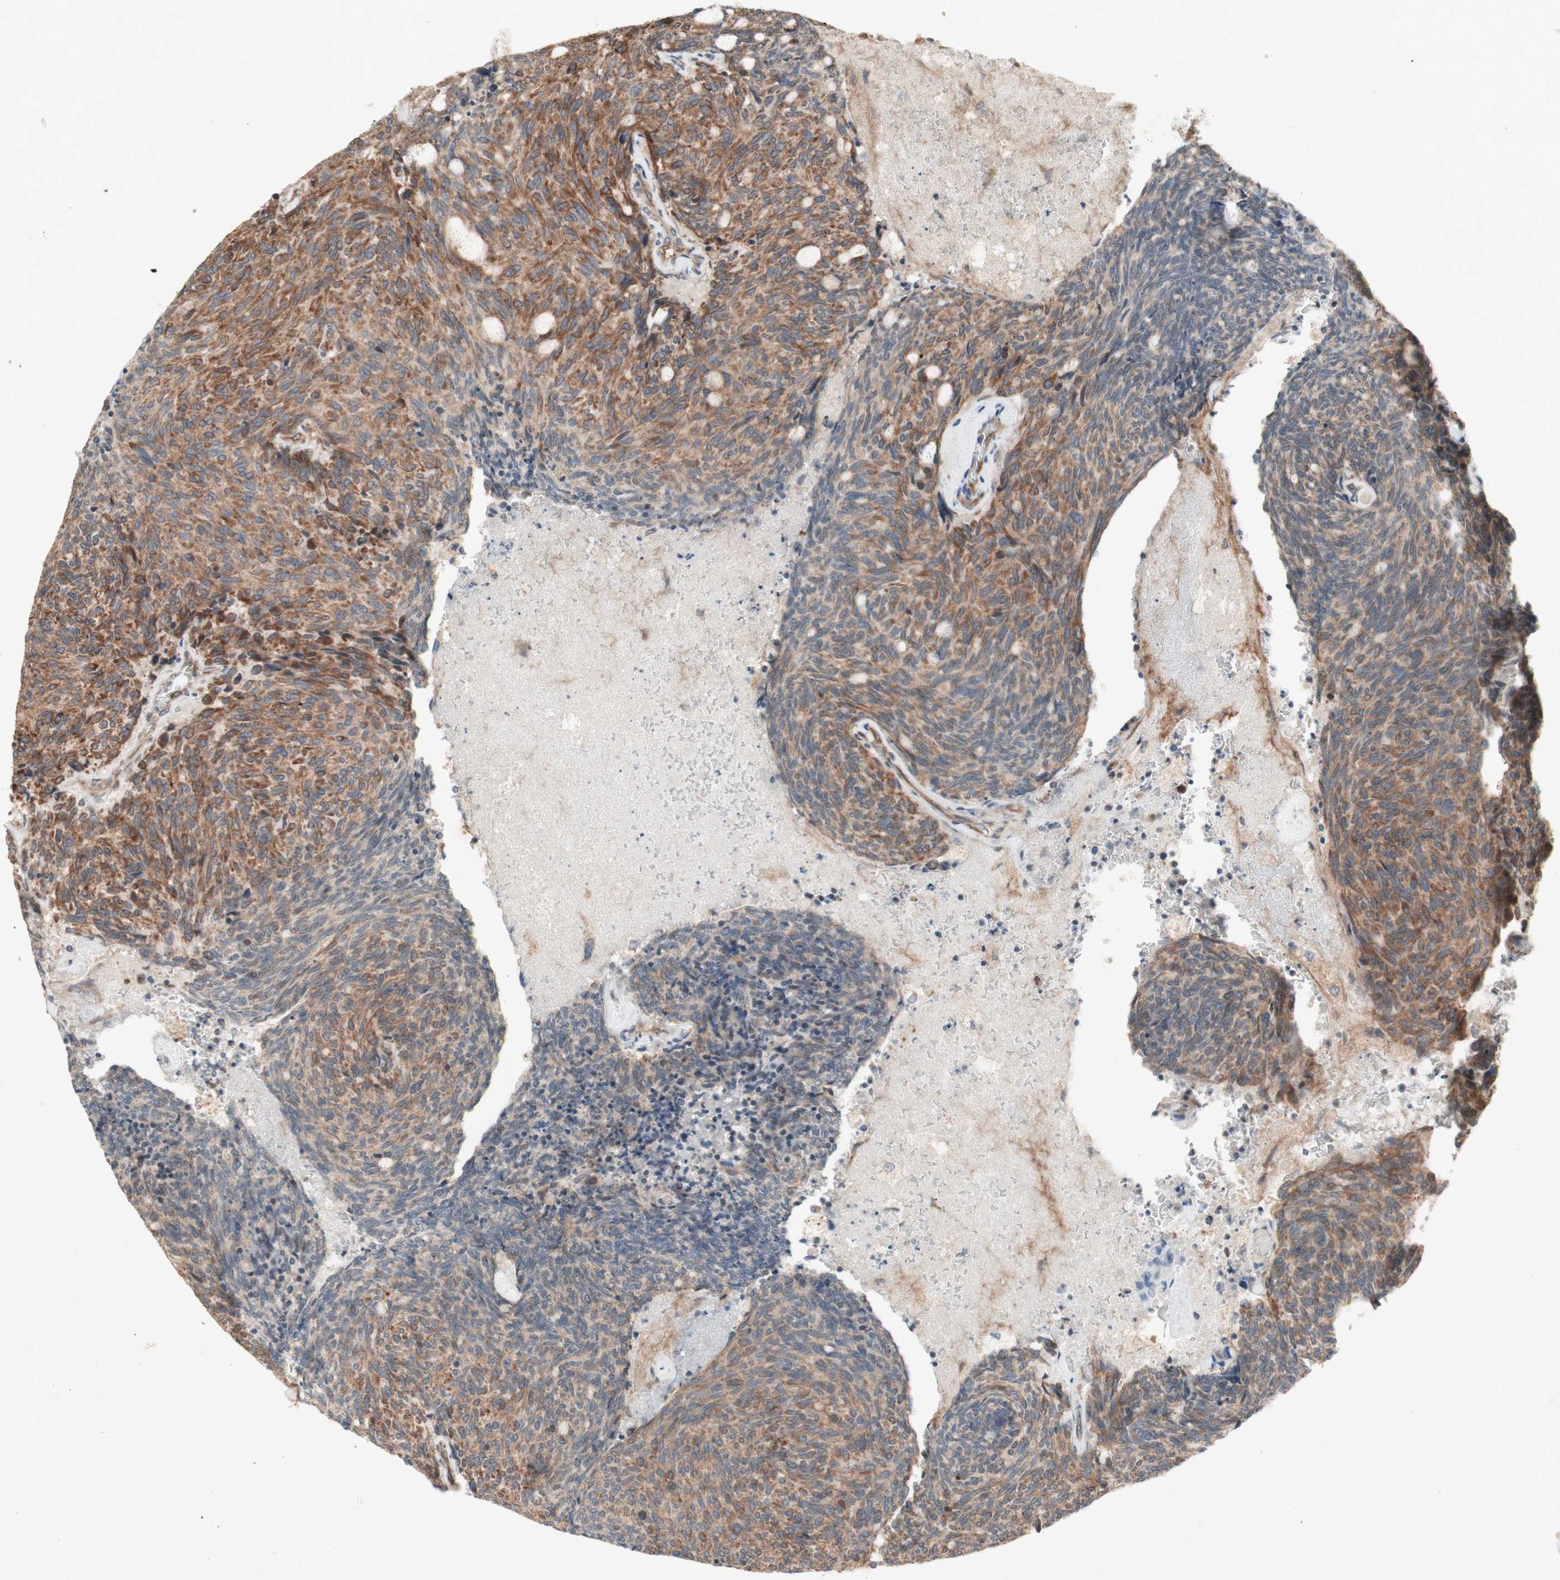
{"staining": {"intensity": "moderate", "quantity": ">75%", "location": "cytoplasmic/membranous"}, "tissue": "carcinoid", "cell_type": "Tumor cells", "image_type": "cancer", "snomed": [{"axis": "morphology", "description": "Carcinoid, malignant, NOS"}, {"axis": "topography", "description": "Pancreas"}], "caption": "Approximately >75% of tumor cells in human carcinoid exhibit moderate cytoplasmic/membranous protein staining as visualized by brown immunohistochemical staining.", "gene": "SOCS2", "patient": {"sex": "female", "age": 54}}